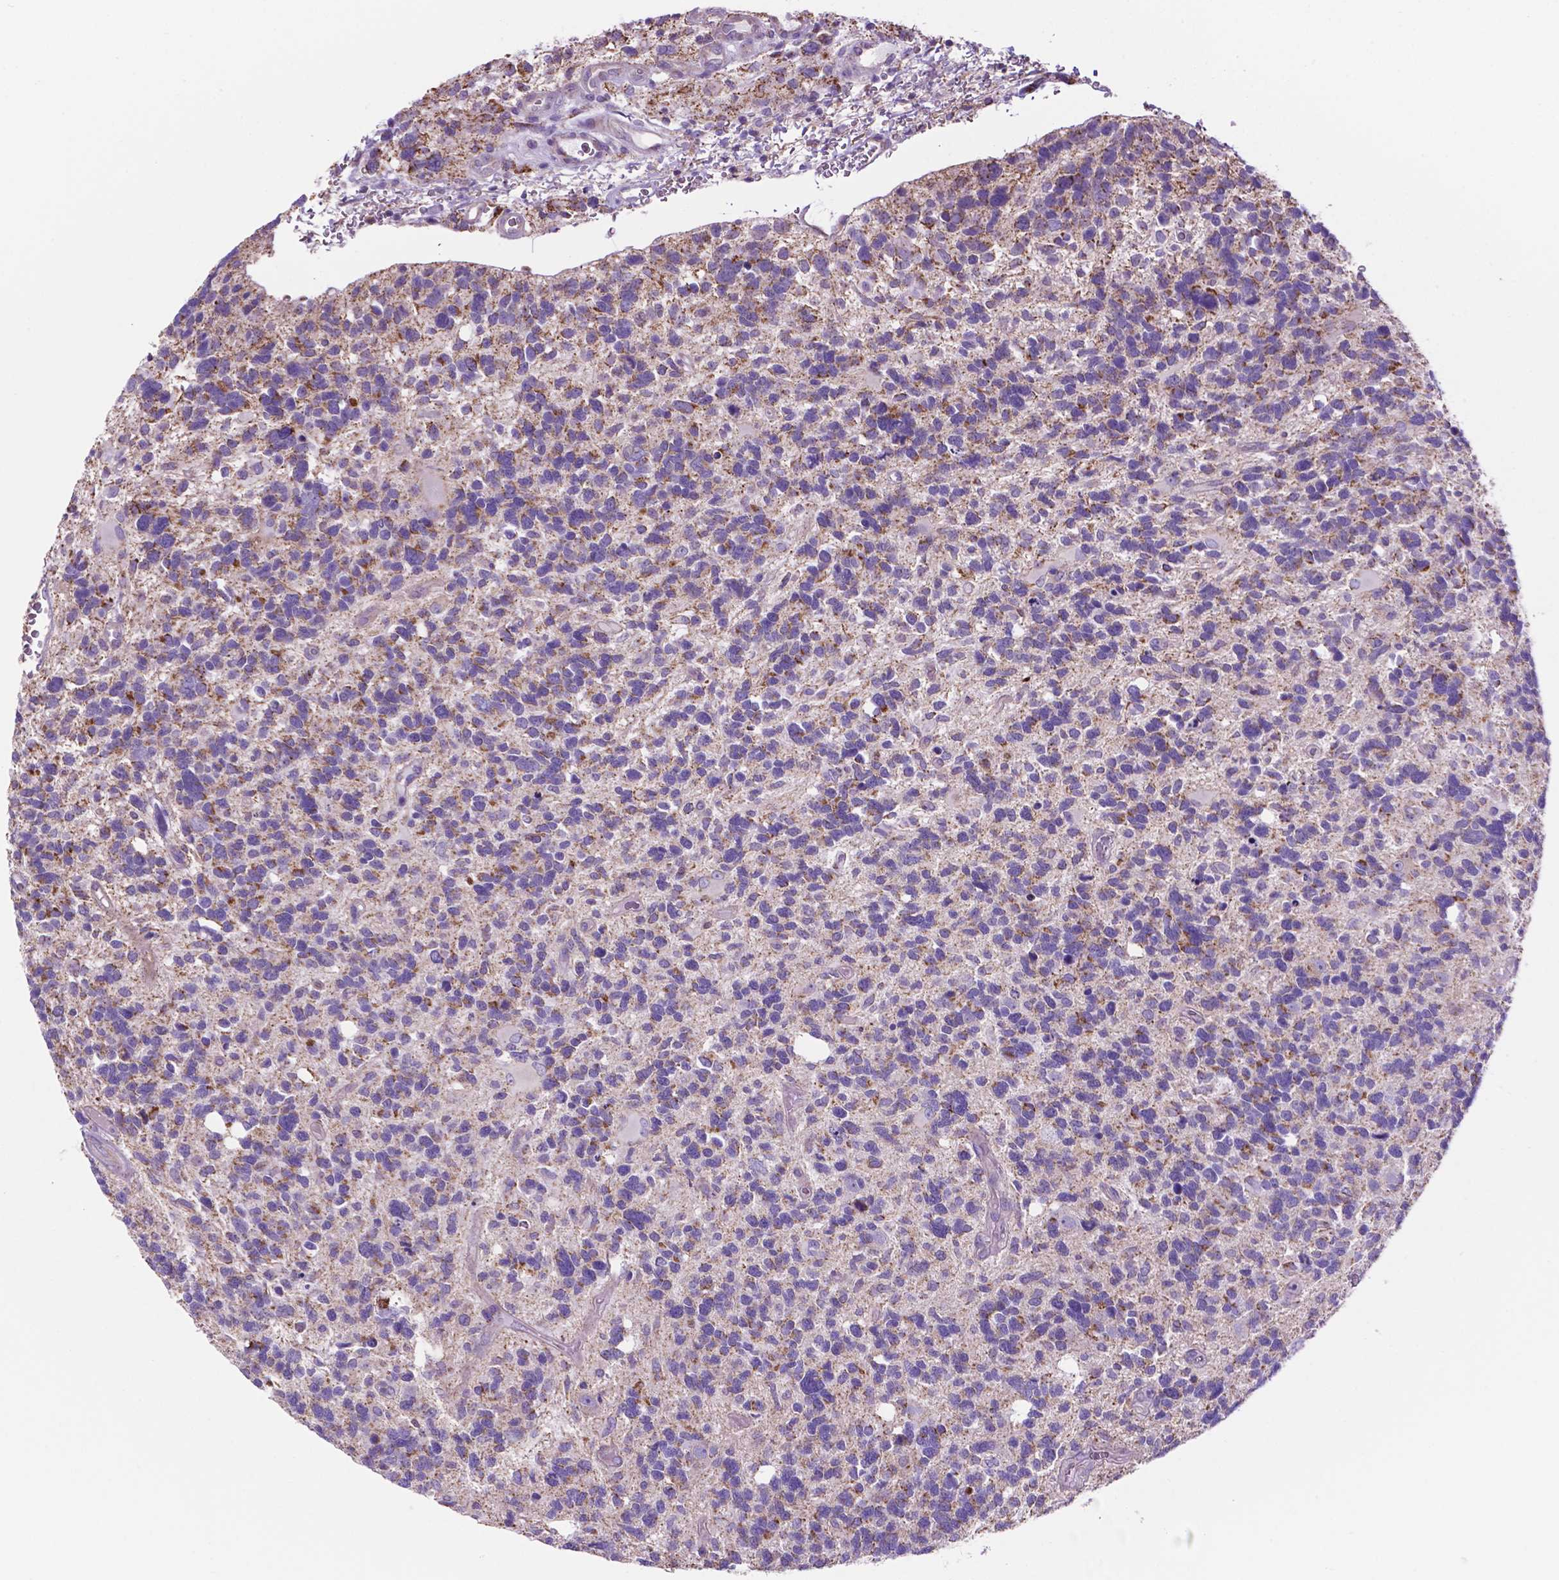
{"staining": {"intensity": "weak", "quantity": "<25%", "location": "cytoplasmic/membranous"}, "tissue": "glioma", "cell_type": "Tumor cells", "image_type": "cancer", "snomed": [{"axis": "morphology", "description": "Glioma, malignant, High grade"}, {"axis": "topography", "description": "Brain"}], "caption": "Histopathology image shows no protein positivity in tumor cells of glioma tissue. Nuclei are stained in blue.", "gene": "TMEM121B", "patient": {"sex": "male", "age": 49}}